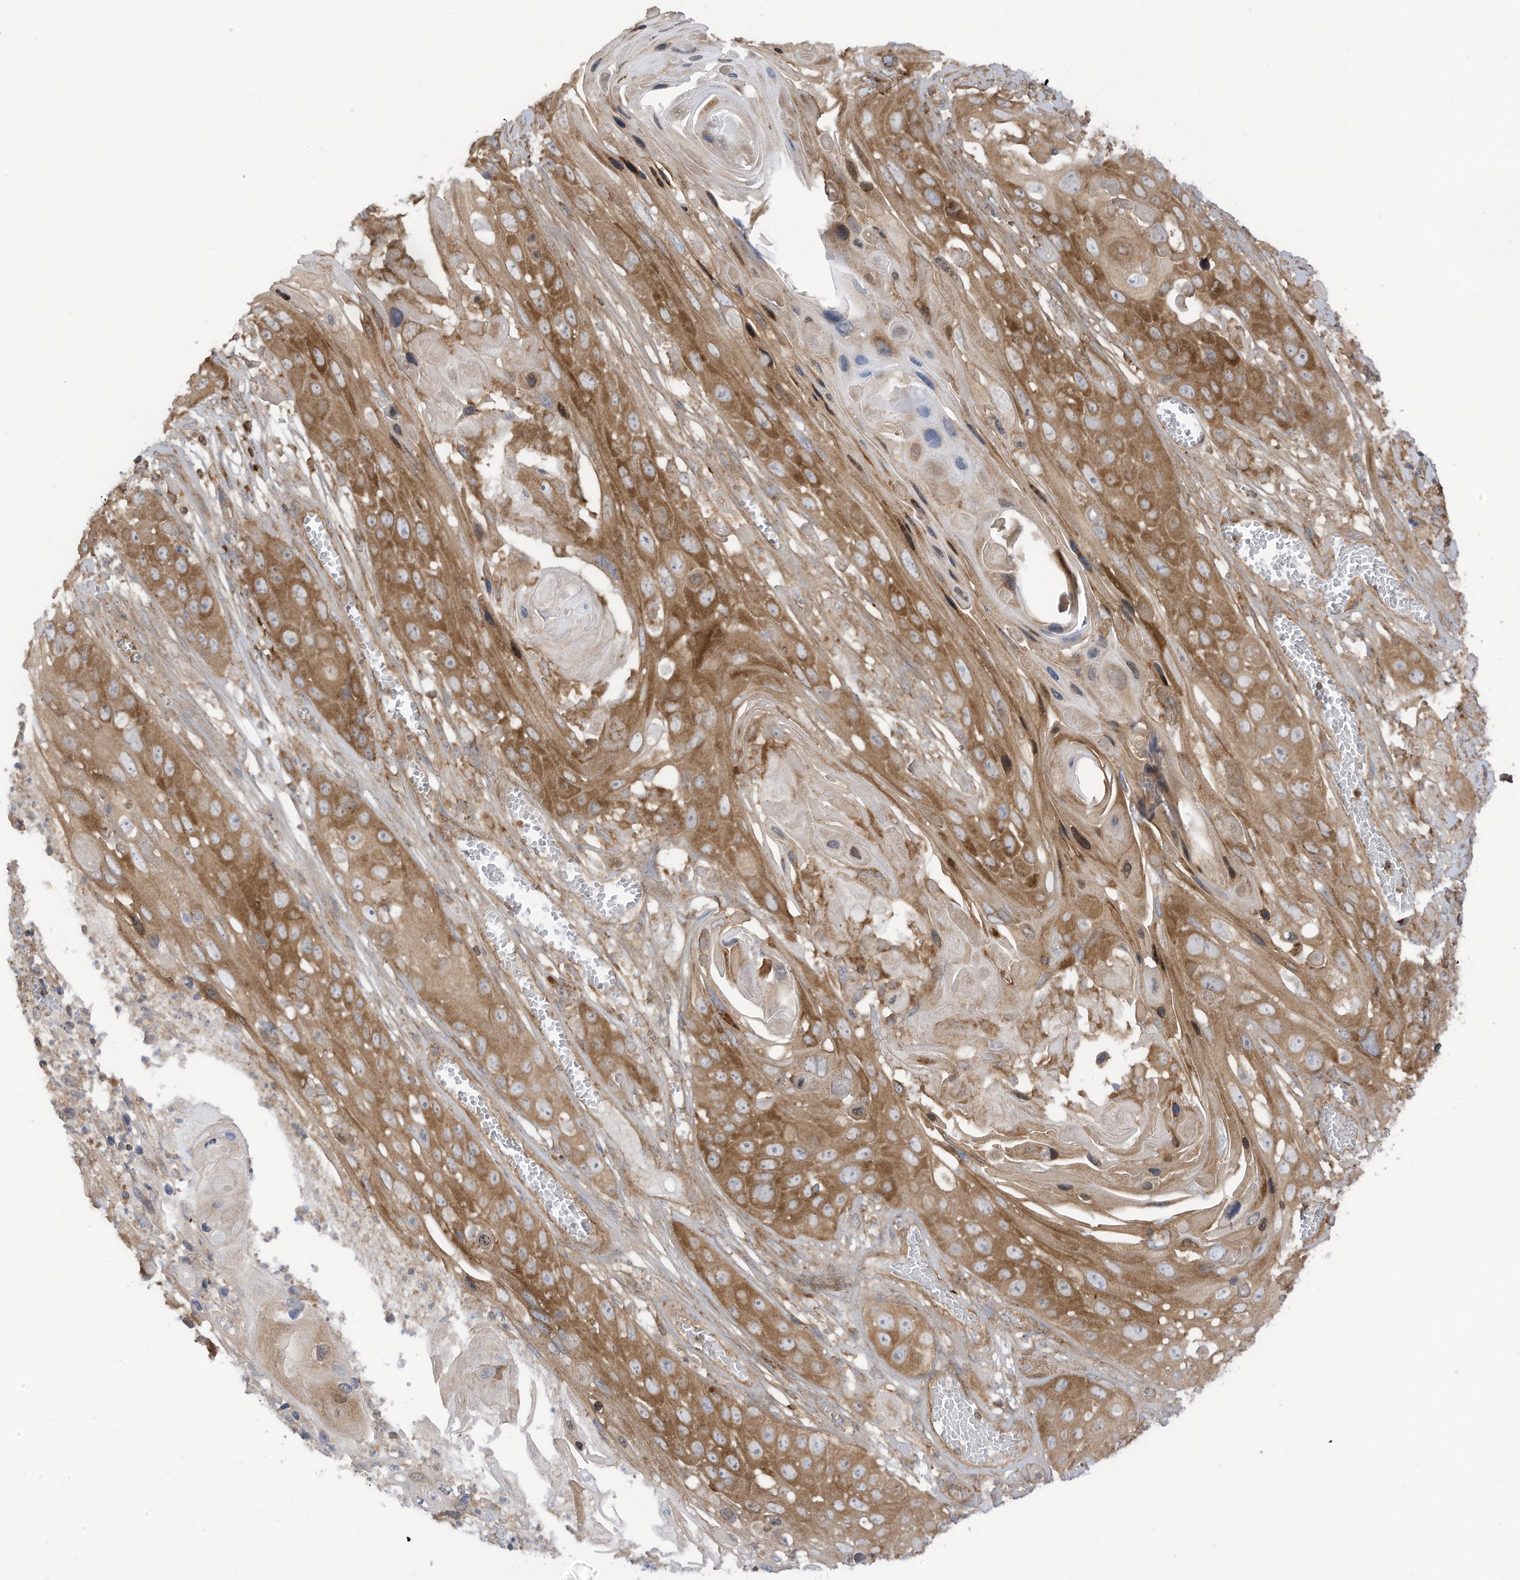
{"staining": {"intensity": "moderate", "quantity": ">75%", "location": "cytoplasmic/membranous"}, "tissue": "skin cancer", "cell_type": "Tumor cells", "image_type": "cancer", "snomed": [{"axis": "morphology", "description": "Squamous cell carcinoma, NOS"}, {"axis": "topography", "description": "Skin"}], "caption": "This histopathology image reveals immunohistochemistry (IHC) staining of human skin squamous cell carcinoma, with medium moderate cytoplasmic/membranous expression in approximately >75% of tumor cells.", "gene": "REPS1", "patient": {"sex": "male", "age": 55}}